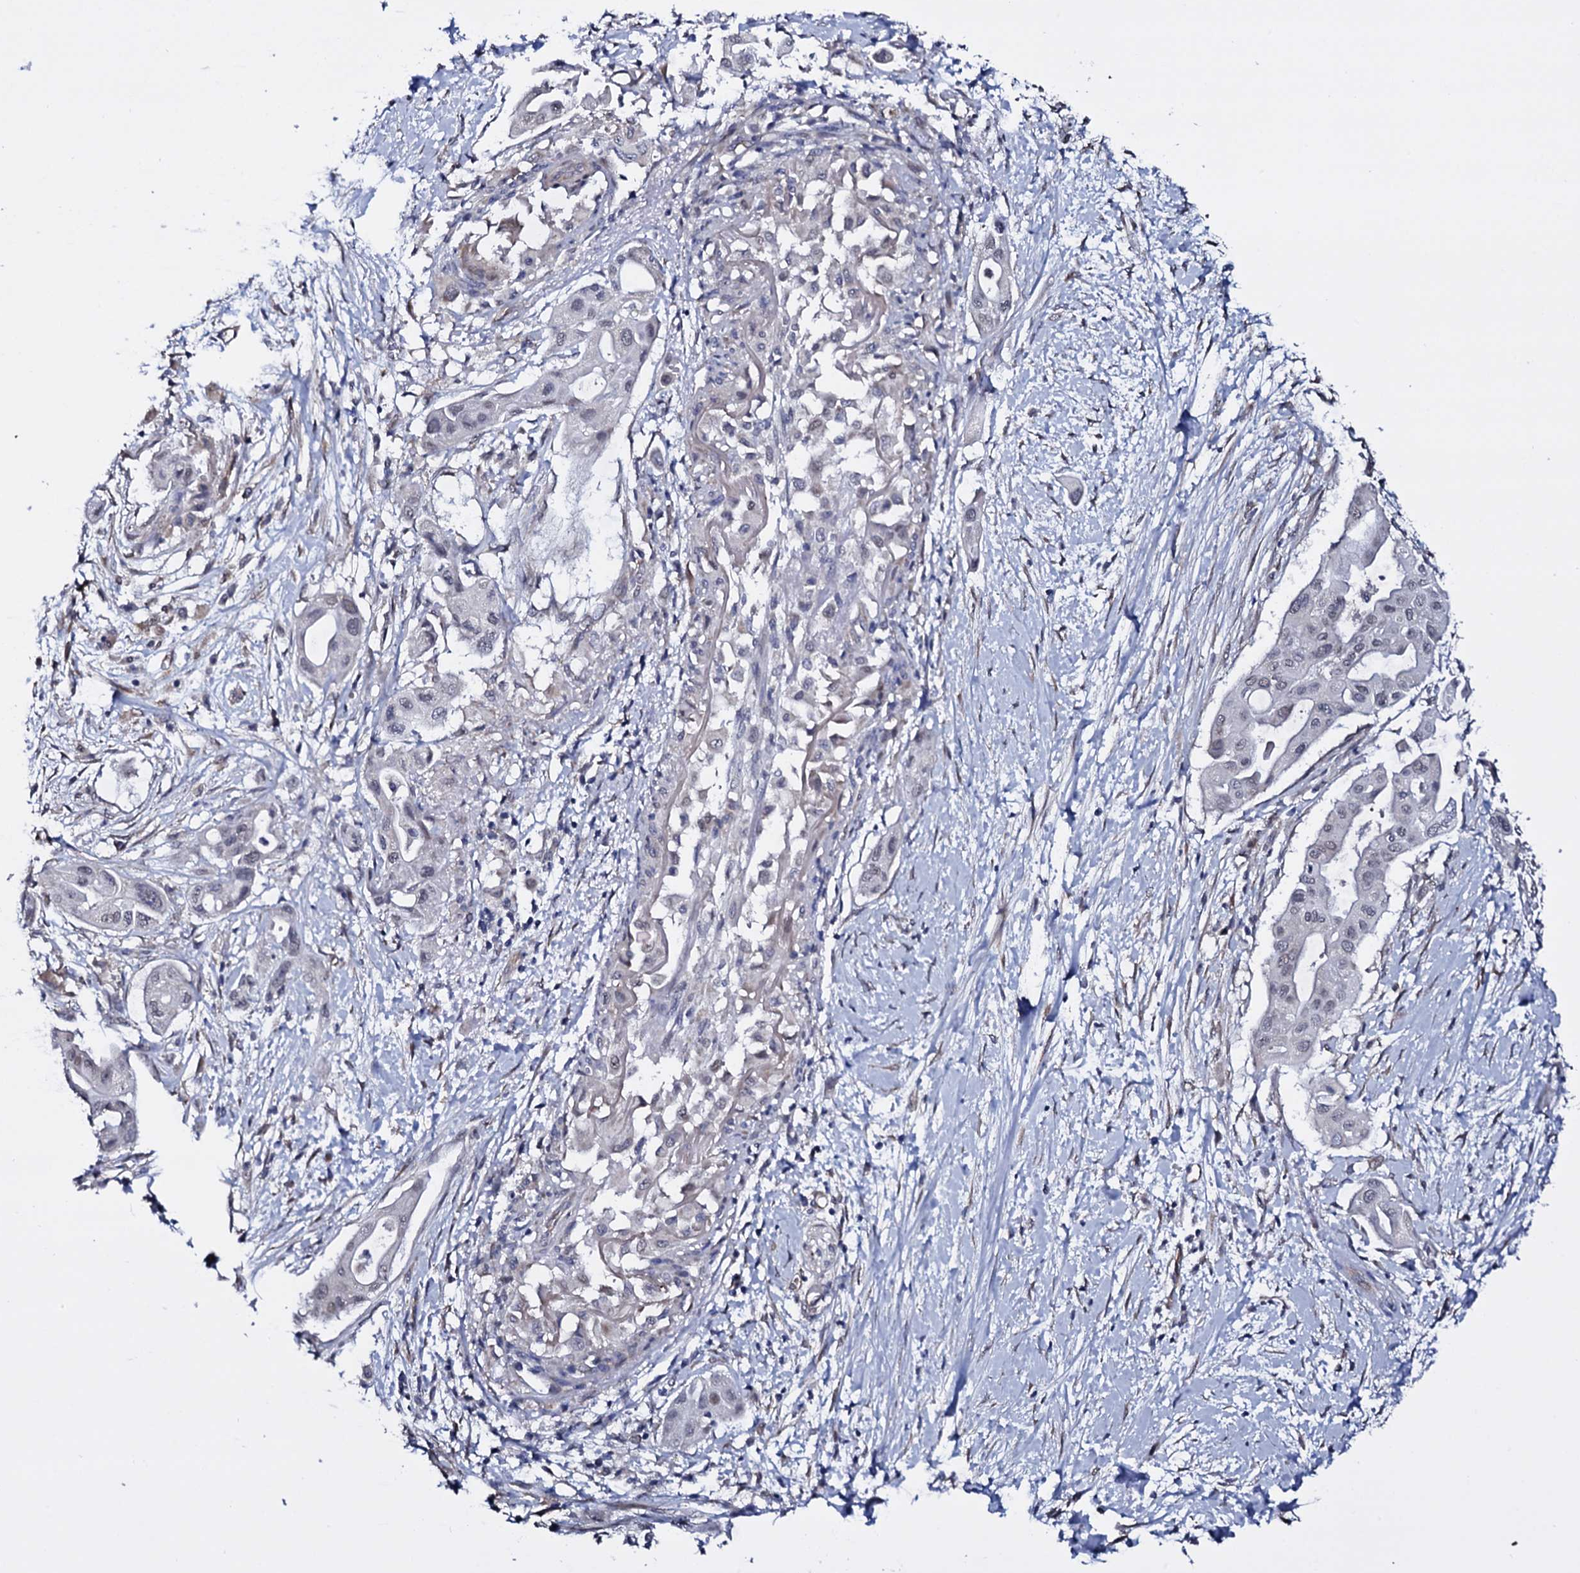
{"staining": {"intensity": "negative", "quantity": "none", "location": "none"}, "tissue": "pancreatic cancer", "cell_type": "Tumor cells", "image_type": "cancer", "snomed": [{"axis": "morphology", "description": "Adenocarcinoma, NOS"}, {"axis": "topography", "description": "Pancreas"}], "caption": "Immunohistochemistry histopathology image of human pancreatic adenocarcinoma stained for a protein (brown), which demonstrates no expression in tumor cells.", "gene": "GAREM1", "patient": {"sex": "male", "age": 68}}